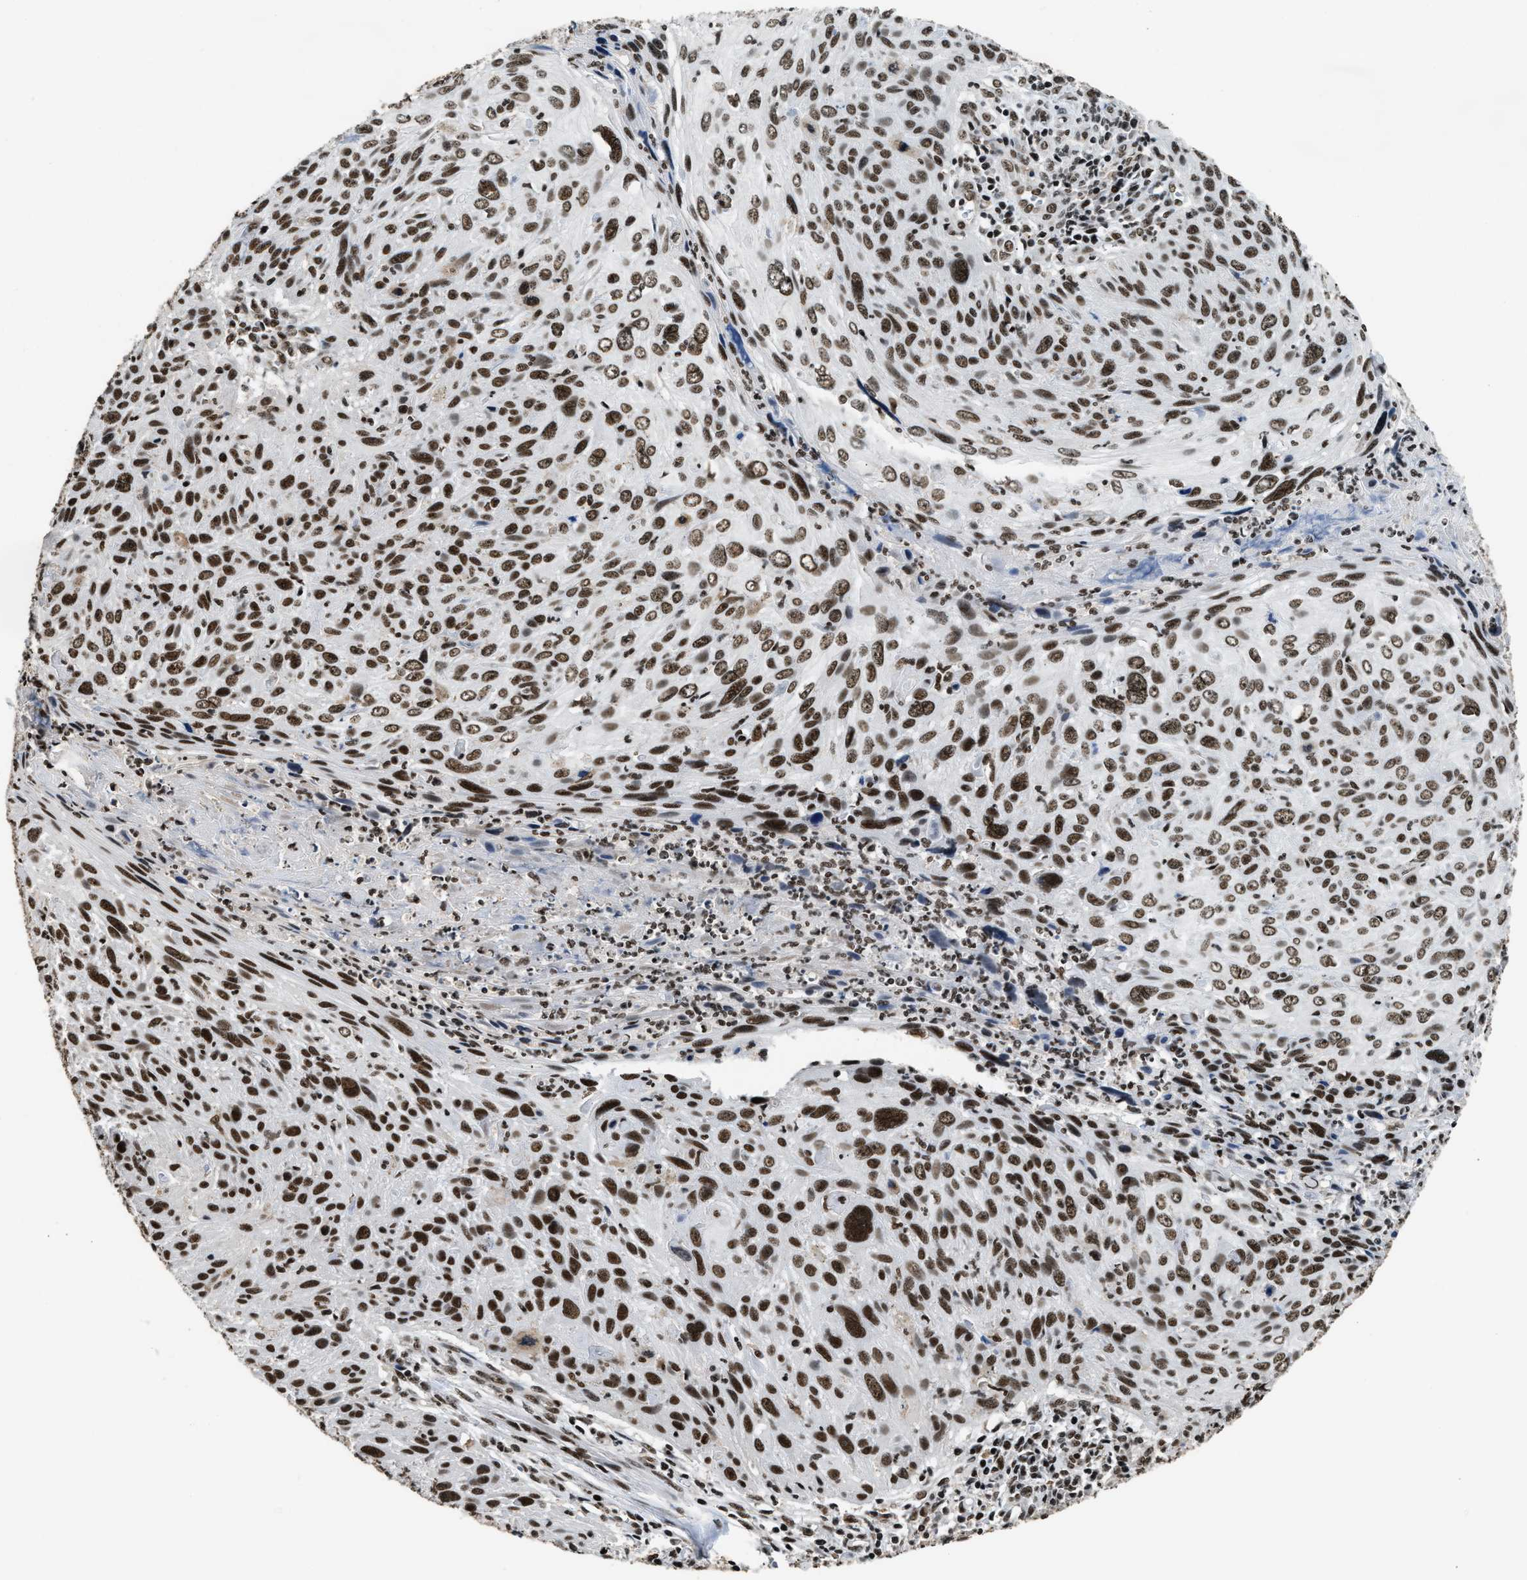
{"staining": {"intensity": "strong", "quantity": ">75%", "location": "nuclear"}, "tissue": "cervical cancer", "cell_type": "Tumor cells", "image_type": "cancer", "snomed": [{"axis": "morphology", "description": "Squamous cell carcinoma, NOS"}, {"axis": "topography", "description": "Cervix"}], "caption": "IHC micrograph of human cervical cancer (squamous cell carcinoma) stained for a protein (brown), which reveals high levels of strong nuclear expression in about >75% of tumor cells.", "gene": "RAD21", "patient": {"sex": "female", "age": 51}}